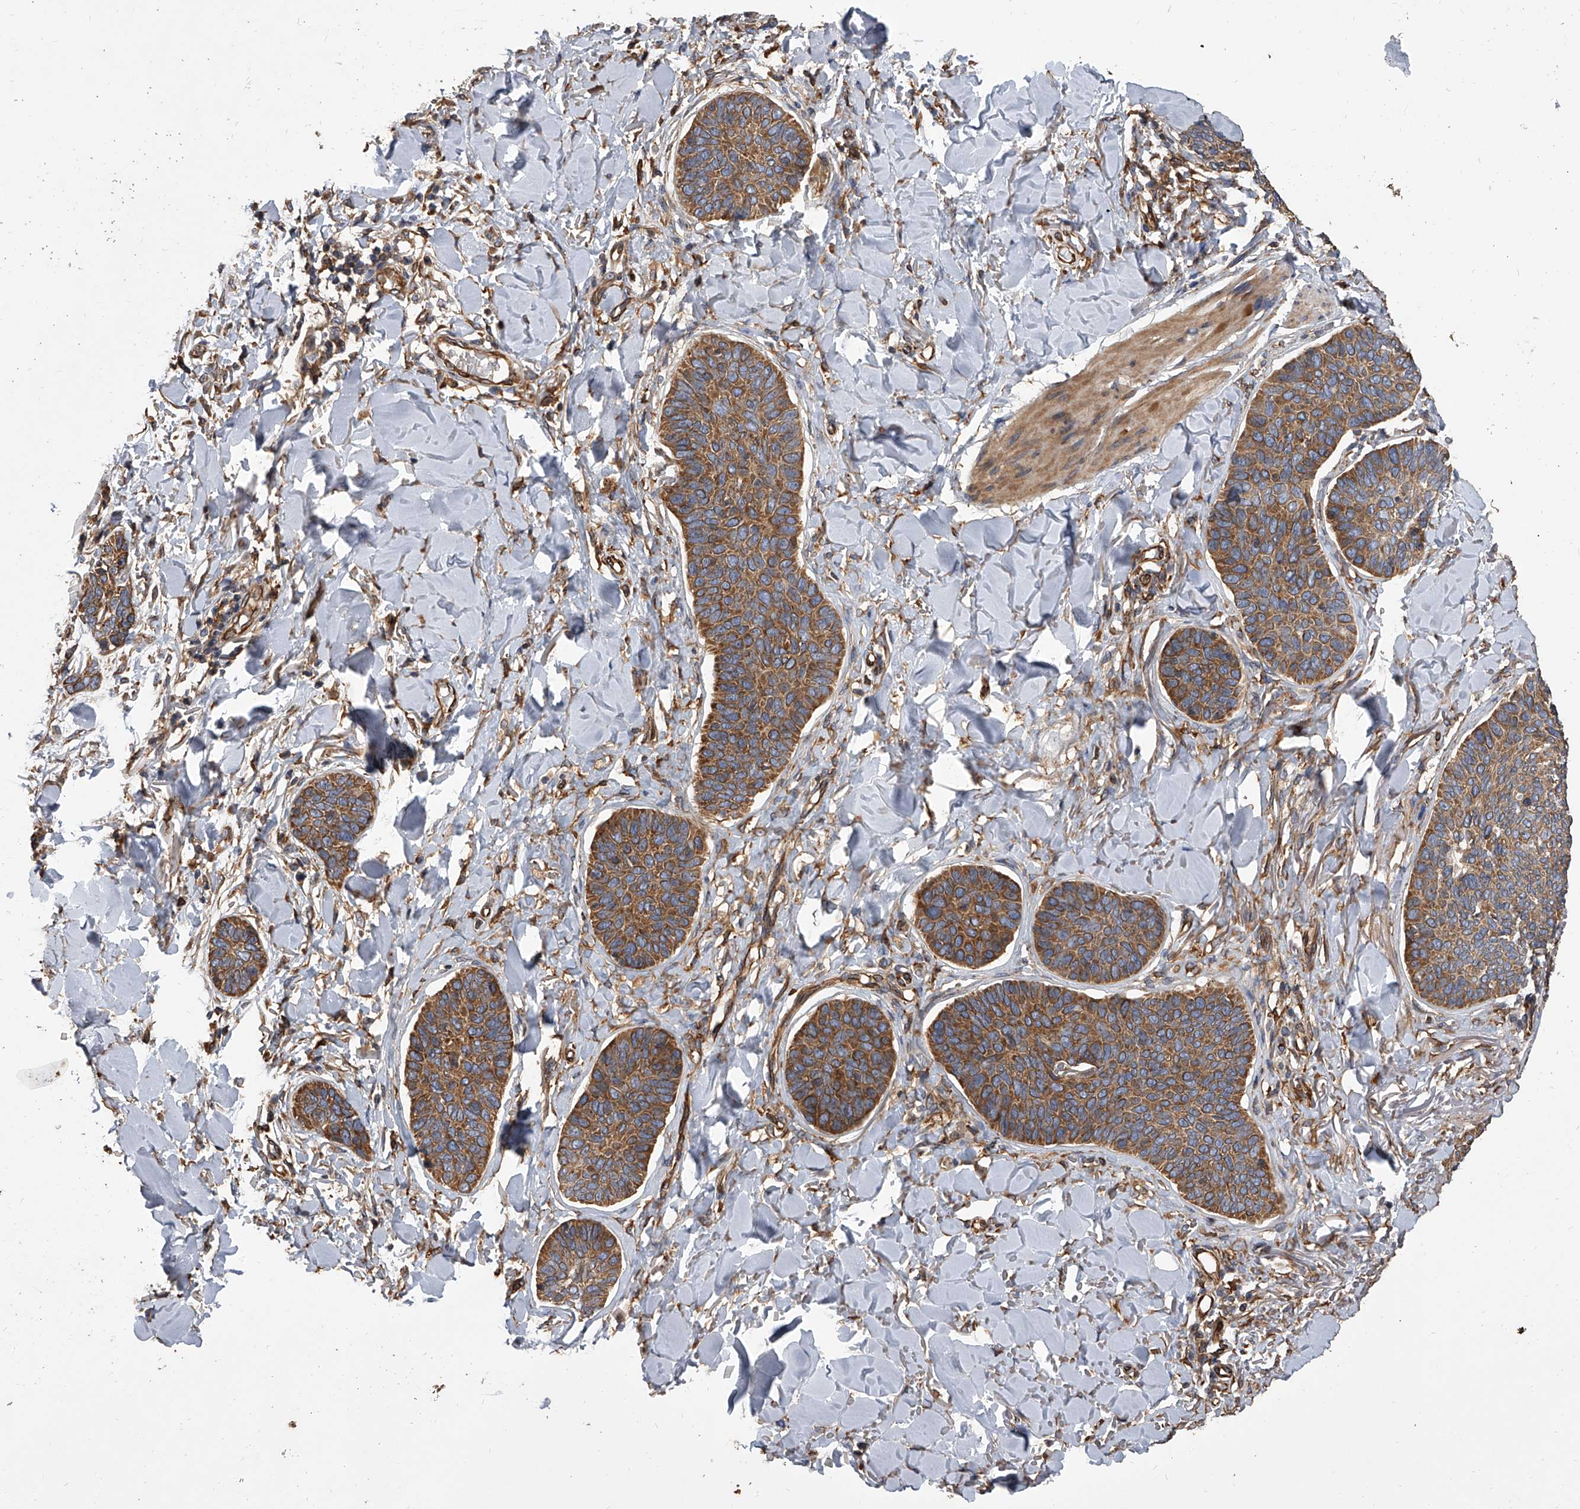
{"staining": {"intensity": "moderate", "quantity": ">75%", "location": "cytoplasmic/membranous"}, "tissue": "skin cancer", "cell_type": "Tumor cells", "image_type": "cancer", "snomed": [{"axis": "morphology", "description": "Basal cell carcinoma"}, {"axis": "topography", "description": "Skin"}], "caption": "This photomicrograph displays immunohistochemistry (IHC) staining of human basal cell carcinoma (skin), with medium moderate cytoplasmic/membranous expression in about >75% of tumor cells.", "gene": "EXOC4", "patient": {"sex": "male", "age": 85}}